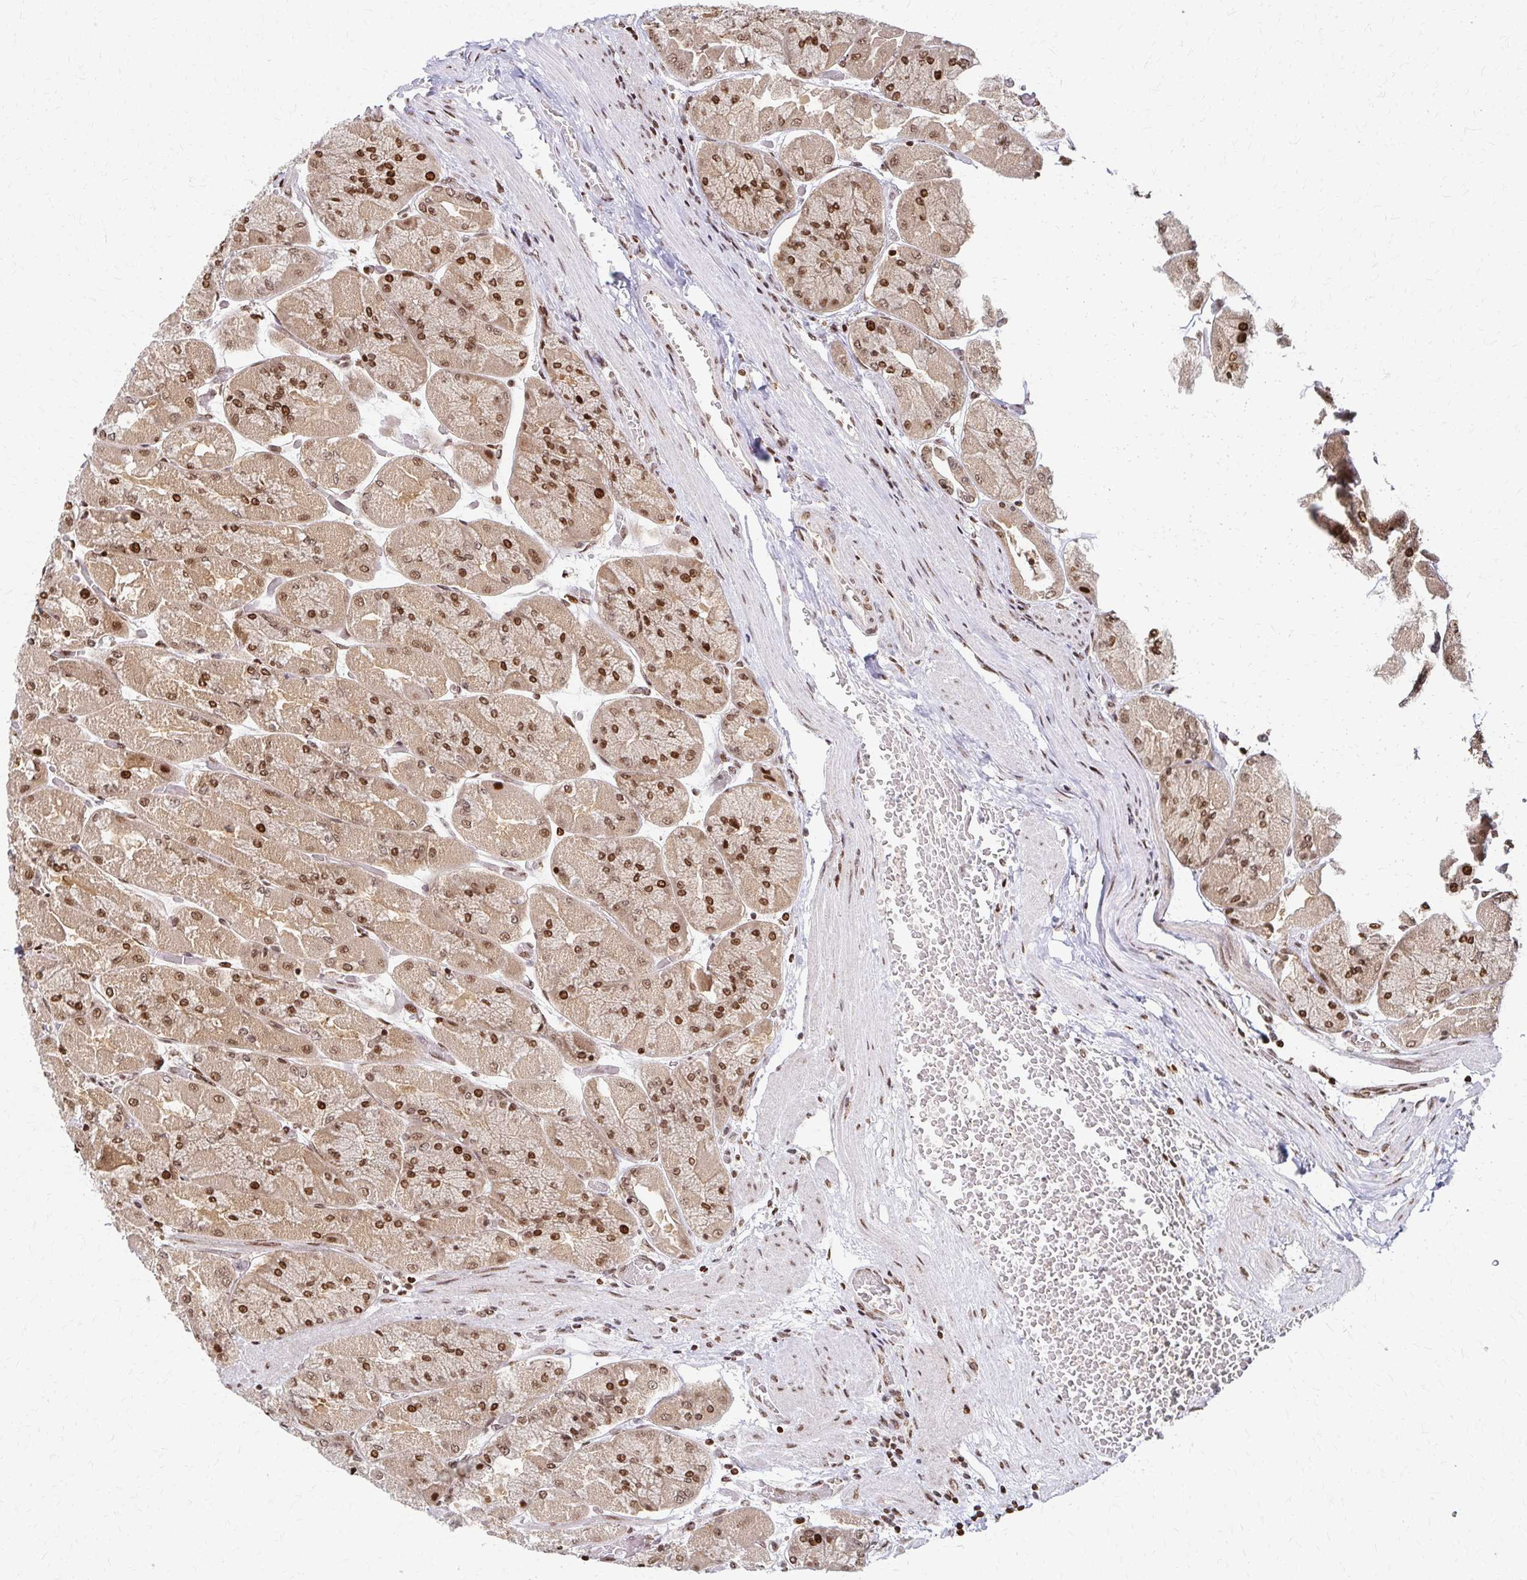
{"staining": {"intensity": "moderate", "quantity": ">75%", "location": "nuclear"}, "tissue": "stomach", "cell_type": "Glandular cells", "image_type": "normal", "snomed": [{"axis": "morphology", "description": "Normal tissue, NOS"}, {"axis": "topography", "description": "Stomach"}], "caption": "Glandular cells reveal medium levels of moderate nuclear expression in approximately >75% of cells in normal human stomach.", "gene": "PSMD7", "patient": {"sex": "female", "age": 61}}